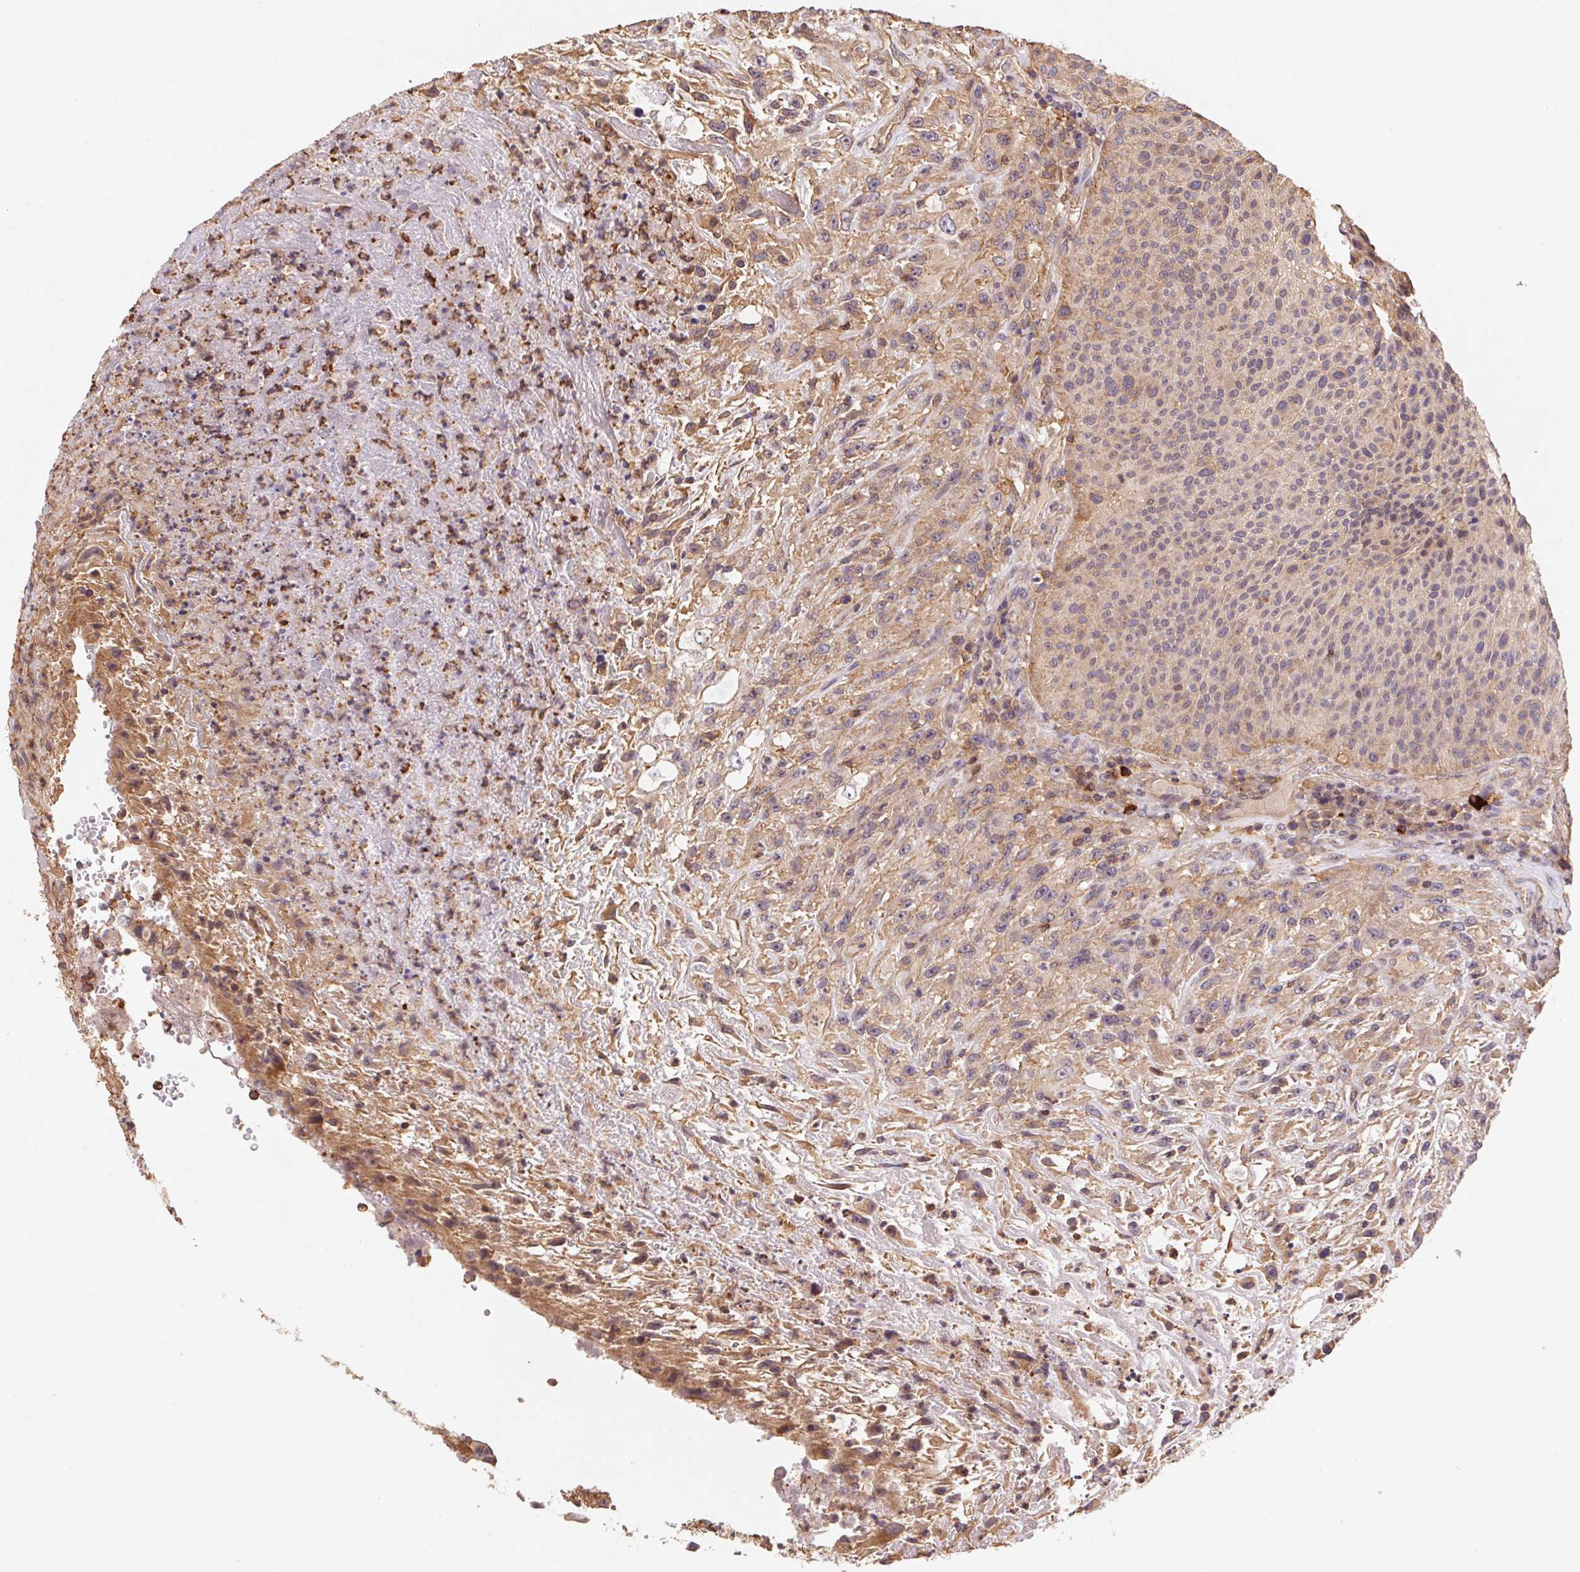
{"staining": {"intensity": "weak", "quantity": "<25%", "location": "cytoplasmic/membranous"}, "tissue": "urothelial cancer", "cell_type": "Tumor cells", "image_type": "cancer", "snomed": [{"axis": "morphology", "description": "Urothelial carcinoma, High grade"}, {"axis": "topography", "description": "Urinary bladder"}], "caption": "Immunohistochemistry (IHC) micrograph of neoplastic tissue: urothelial cancer stained with DAB (3,3'-diaminobenzidine) exhibits no significant protein positivity in tumor cells. Nuclei are stained in blue.", "gene": "ATG10", "patient": {"sex": "male", "age": 66}}